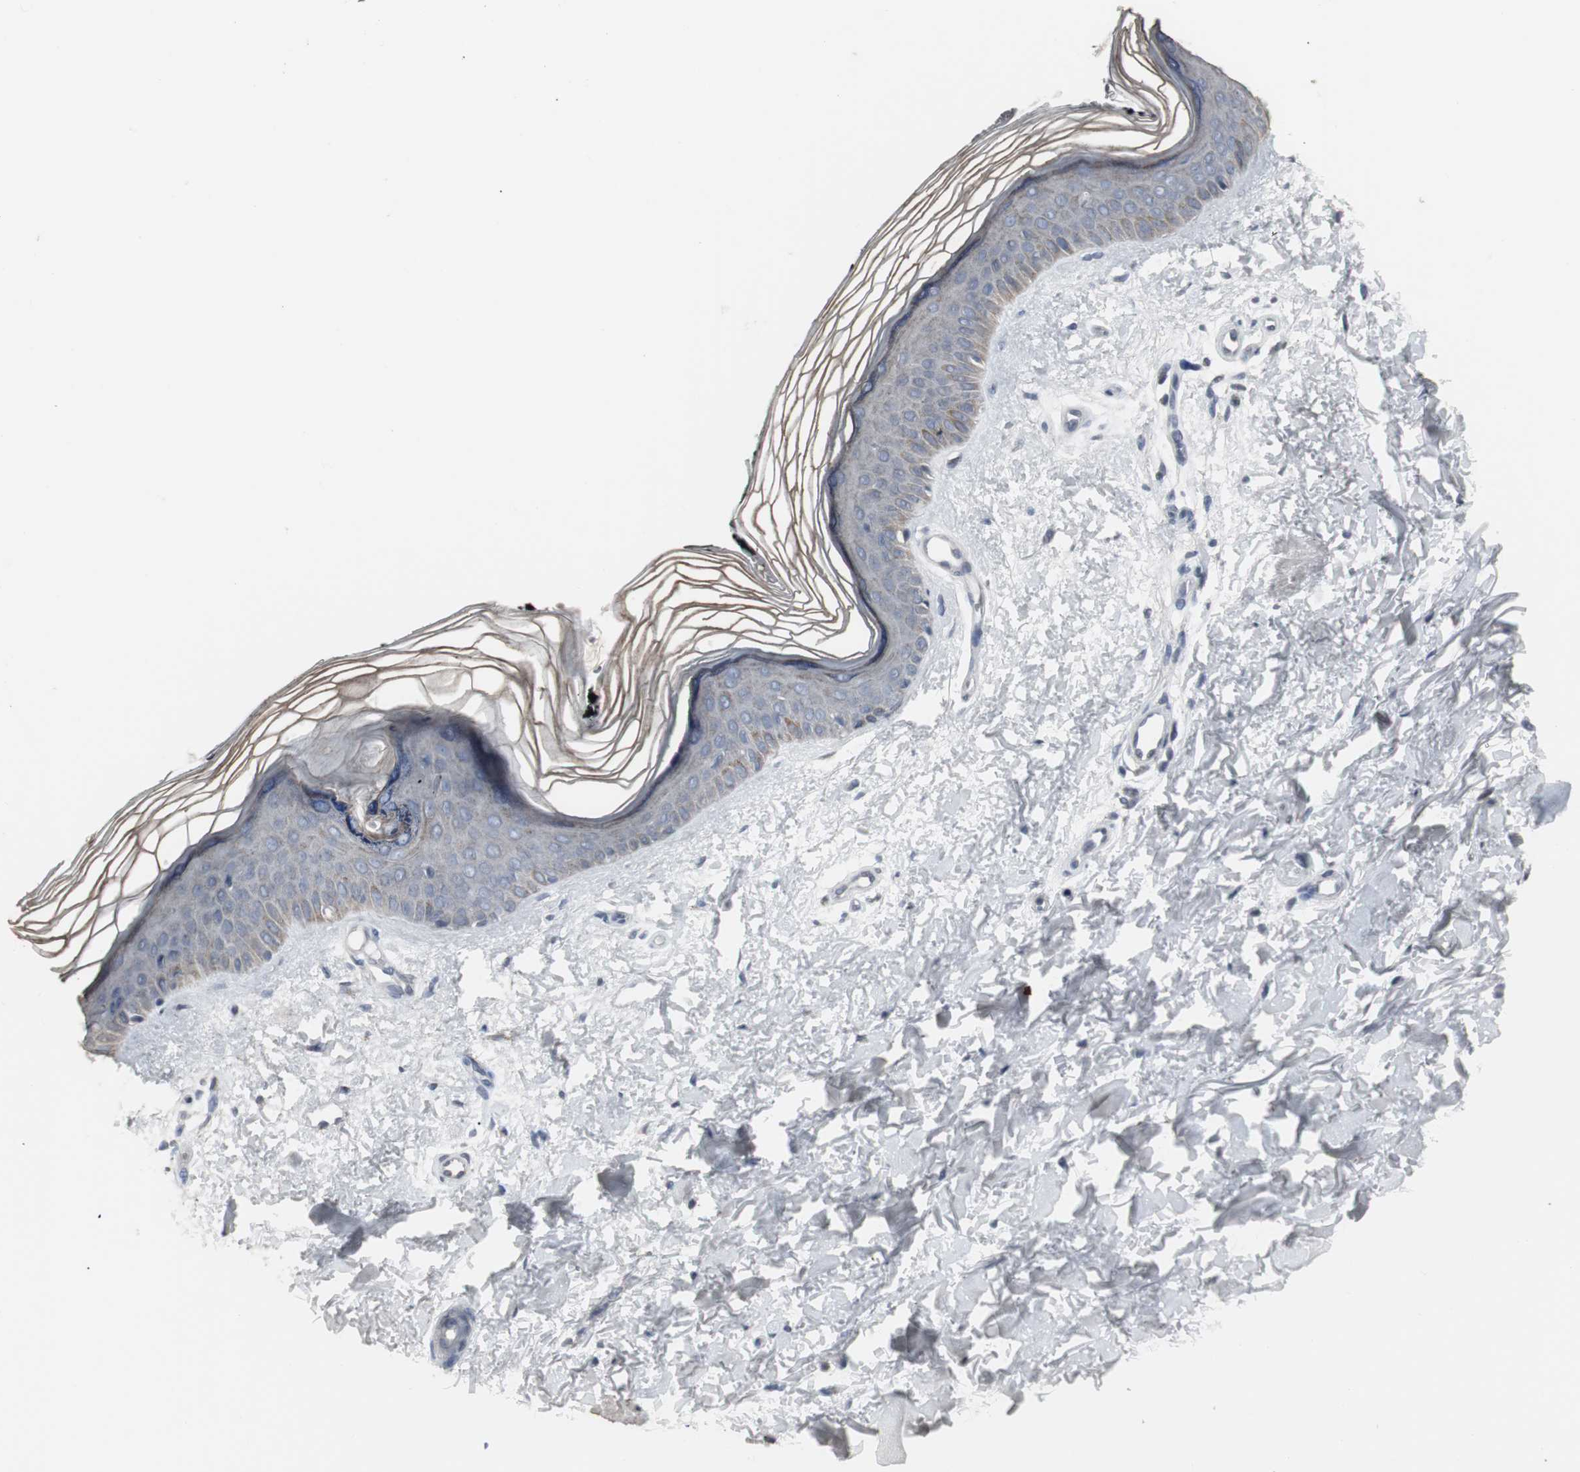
{"staining": {"intensity": "negative", "quantity": "none", "location": "none"}, "tissue": "skin", "cell_type": "Fibroblasts", "image_type": "normal", "snomed": [{"axis": "morphology", "description": "Normal tissue, NOS"}, {"axis": "topography", "description": "Skin"}], "caption": "The photomicrograph displays no significant expression in fibroblasts of skin.", "gene": "ACAA1", "patient": {"sex": "female", "age": 19}}